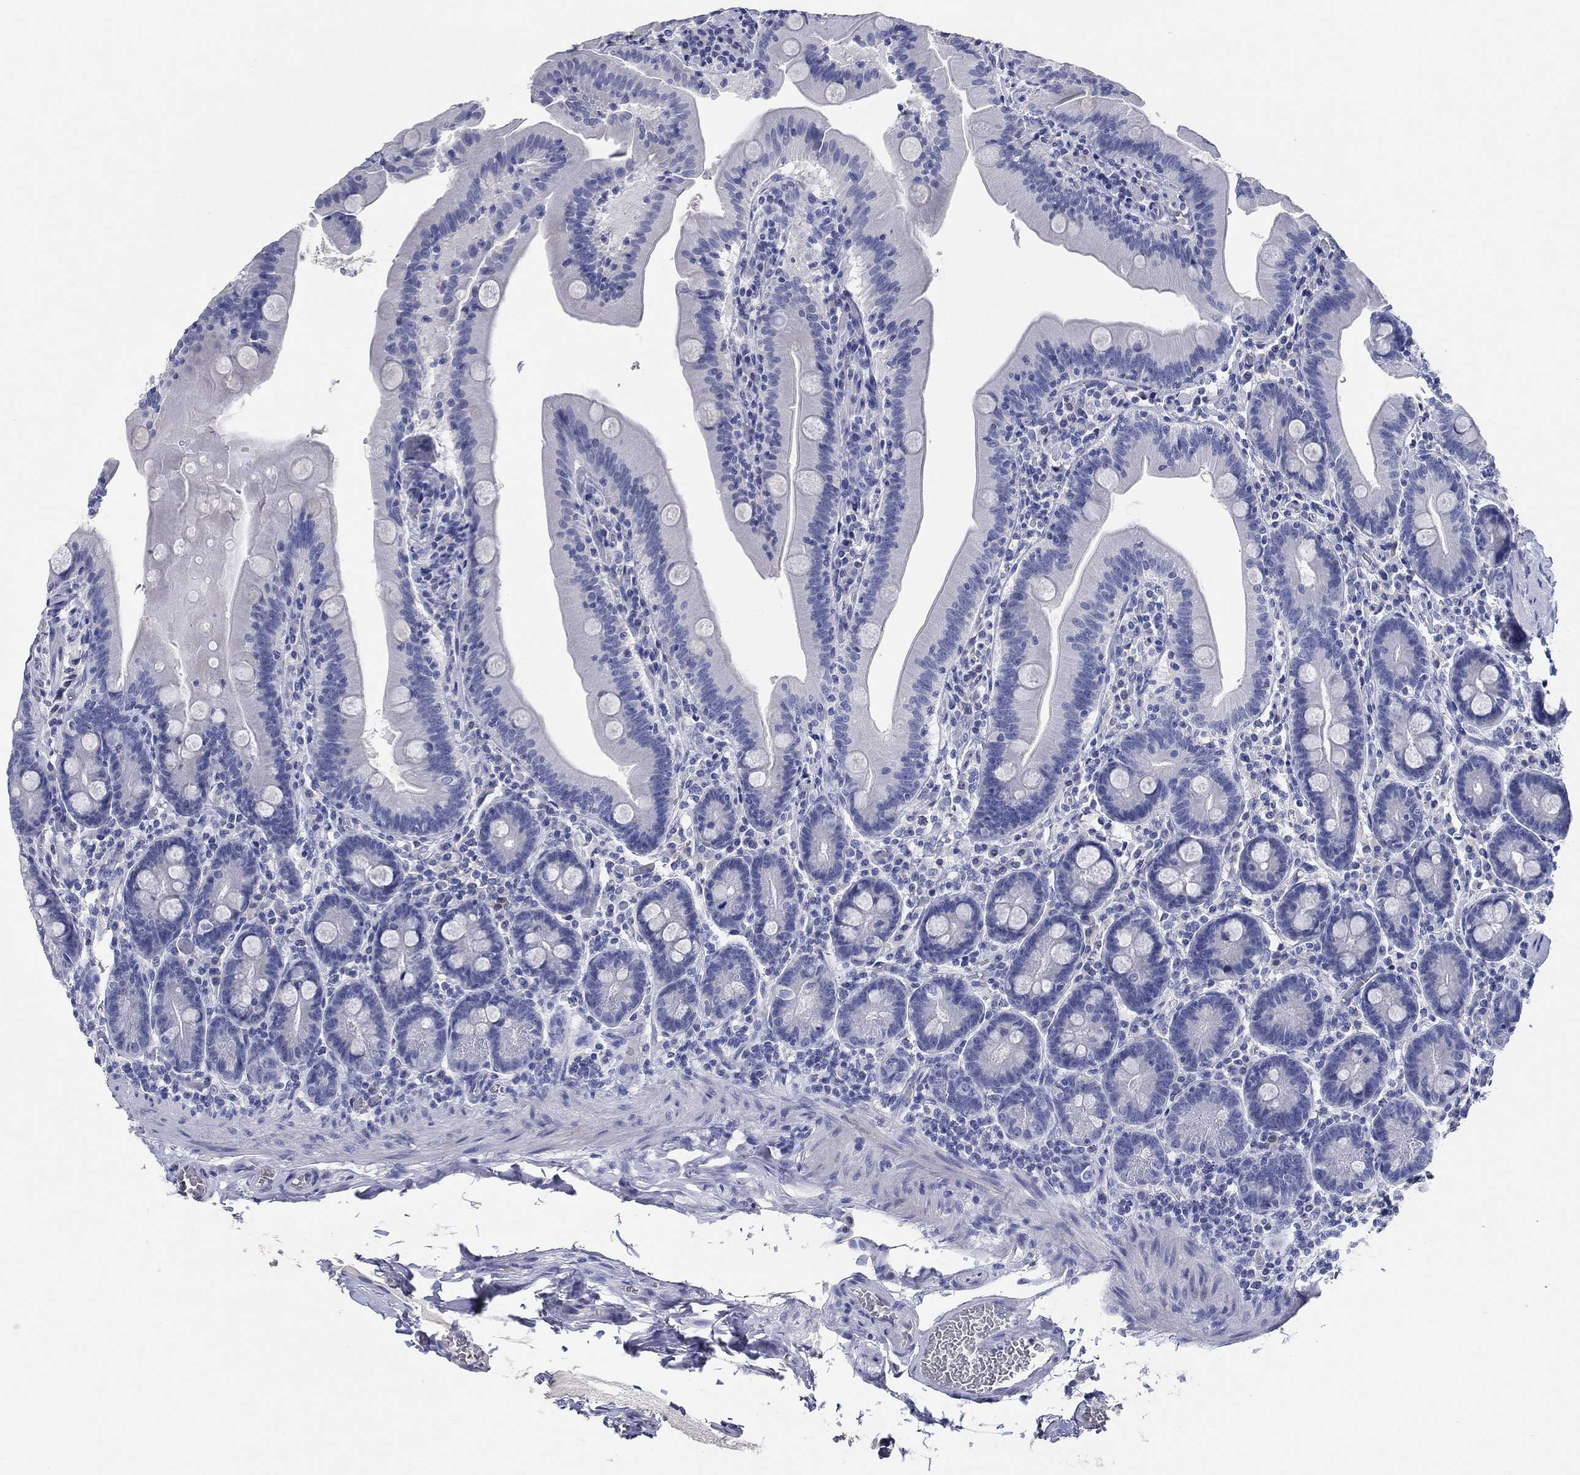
{"staining": {"intensity": "negative", "quantity": "none", "location": "none"}, "tissue": "small intestine", "cell_type": "Glandular cells", "image_type": "normal", "snomed": [{"axis": "morphology", "description": "Normal tissue, NOS"}, {"axis": "topography", "description": "Small intestine"}], "caption": "The micrograph demonstrates no staining of glandular cells in normal small intestine.", "gene": "POU5F1", "patient": {"sex": "male", "age": 37}}